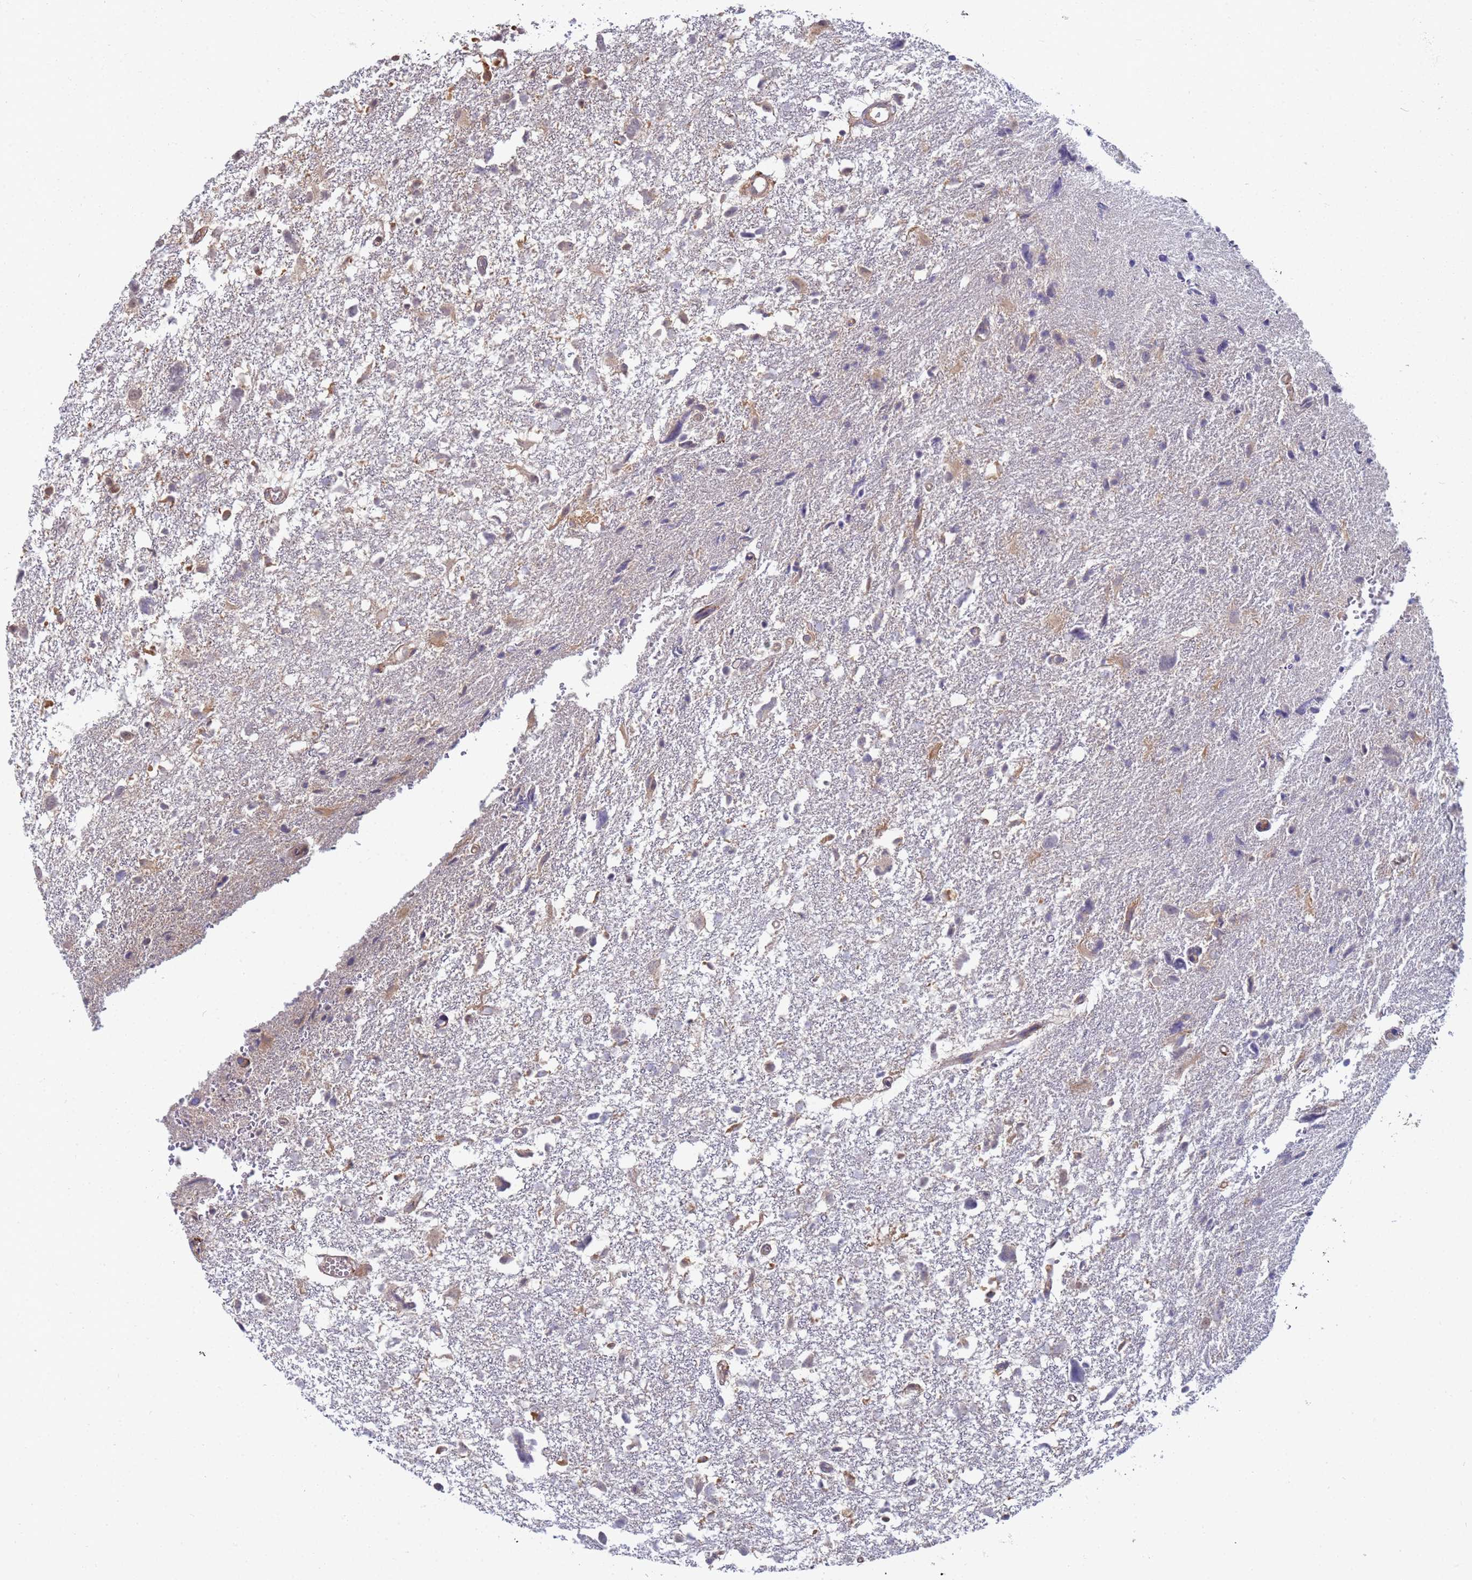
{"staining": {"intensity": "moderate", "quantity": "<25%", "location": "cytoplasmic/membranous"}, "tissue": "glioma", "cell_type": "Tumor cells", "image_type": "cancer", "snomed": [{"axis": "morphology", "description": "Glioma, malignant, High grade"}, {"axis": "topography", "description": "Brain"}], "caption": "Human malignant high-grade glioma stained with a brown dye reveals moderate cytoplasmic/membranous positive positivity in about <25% of tumor cells.", "gene": "SHARPIN", "patient": {"sex": "male", "age": 61}}